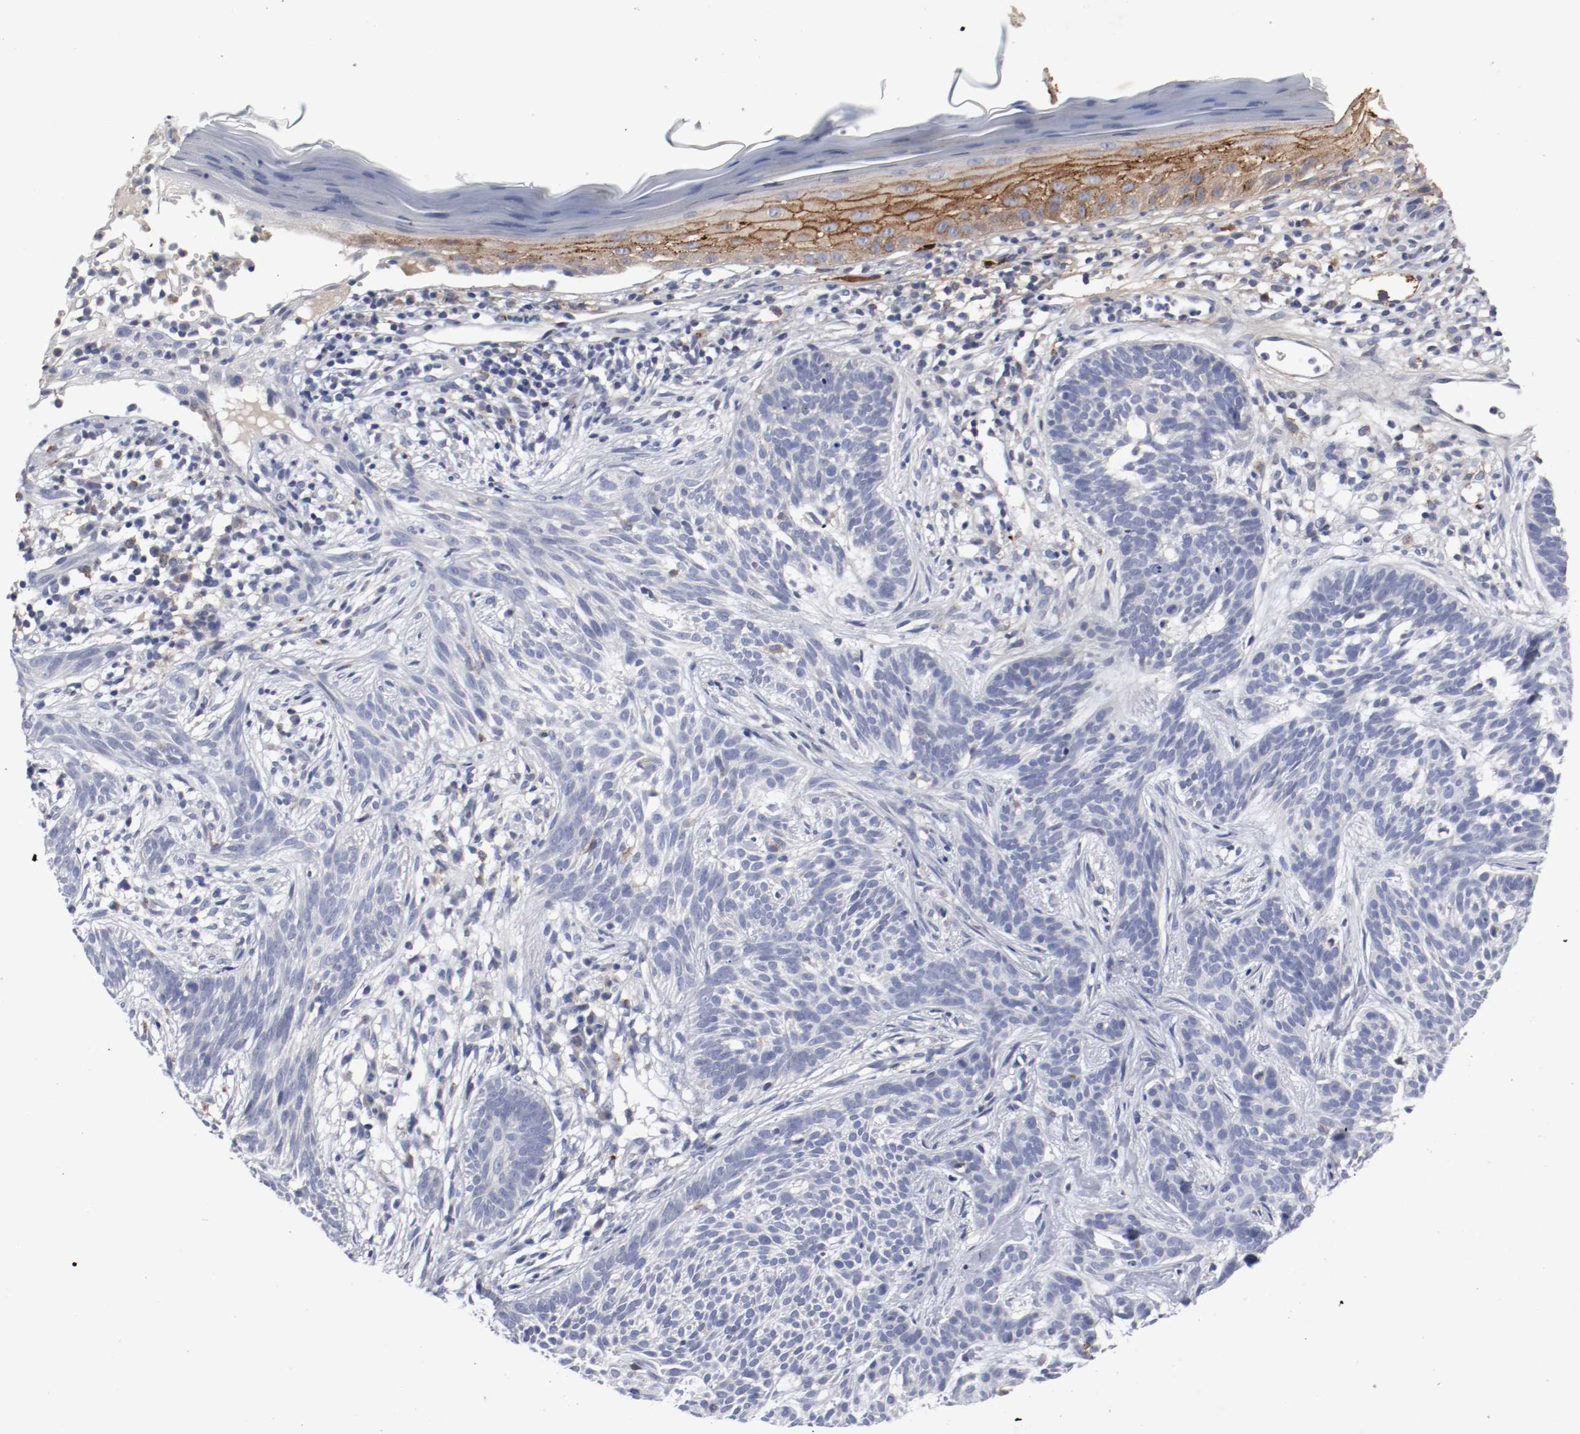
{"staining": {"intensity": "negative", "quantity": "none", "location": "none"}, "tissue": "skin cancer", "cell_type": "Tumor cells", "image_type": "cancer", "snomed": [{"axis": "morphology", "description": "Normal tissue, NOS"}, {"axis": "morphology", "description": "Basal cell carcinoma"}, {"axis": "topography", "description": "Skin"}], "caption": "Skin cancer stained for a protein using IHC reveals no positivity tumor cells.", "gene": "FGFBP1", "patient": {"sex": "female", "age": 69}}